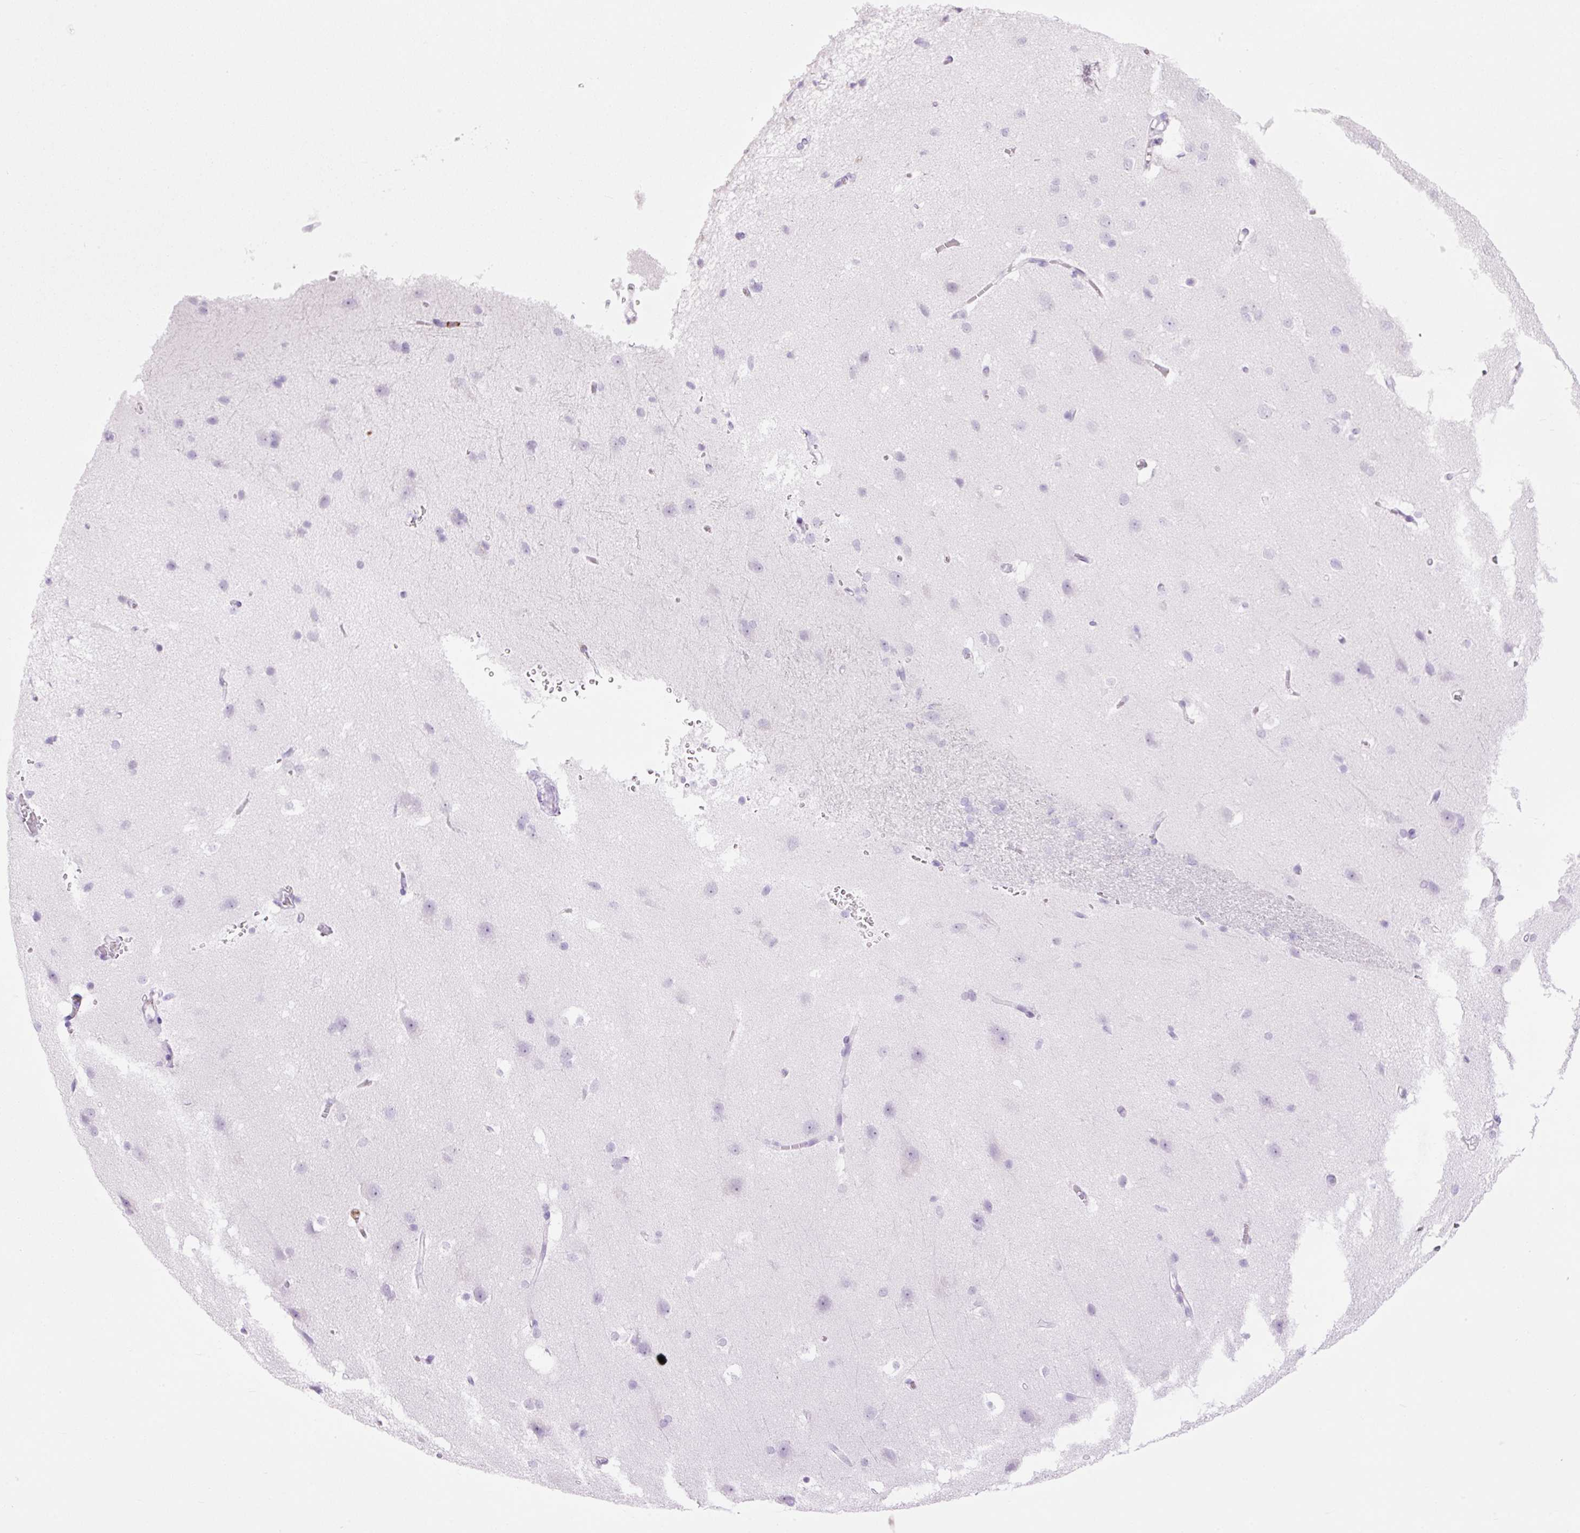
{"staining": {"intensity": "negative", "quantity": "none", "location": "none"}, "tissue": "cerebral cortex", "cell_type": "Endothelial cells", "image_type": "normal", "snomed": [{"axis": "morphology", "description": "Normal tissue, NOS"}, {"axis": "topography", "description": "Cerebral cortex"}], "caption": "The immunohistochemistry photomicrograph has no significant positivity in endothelial cells of cerebral cortex. (DAB (3,3'-diaminobenzidine) IHC with hematoxylin counter stain).", "gene": "LYZ", "patient": {"sex": "male", "age": 37}}